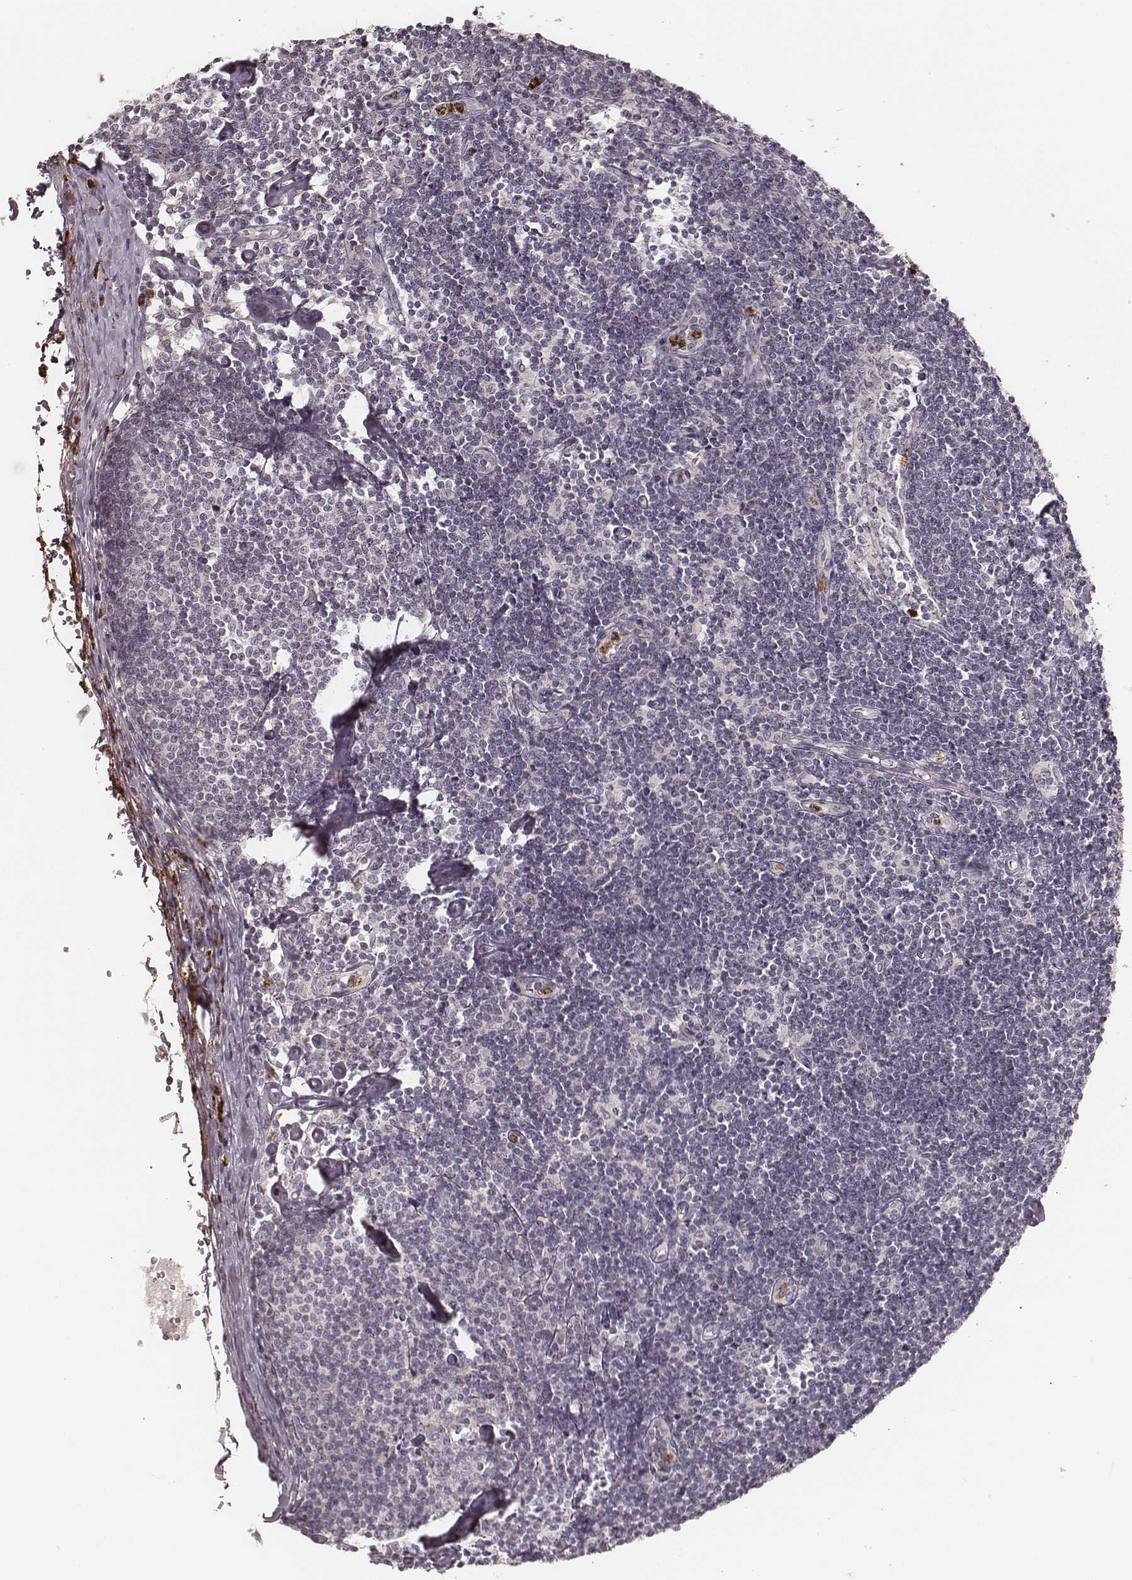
{"staining": {"intensity": "negative", "quantity": "none", "location": "none"}, "tissue": "lymph node", "cell_type": "Germinal center cells", "image_type": "normal", "snomed": [{"axis": "morphology", "description": "Normal tissue, NOS"}, {"axis": "topography", "description": "Lymph node"}], "caption": "Photomicrograph shows no significant protein expression in germinal center cells of benign lymph node.", "gene": "ABCA7", "patient": {"sex": "female", "age": 42}}